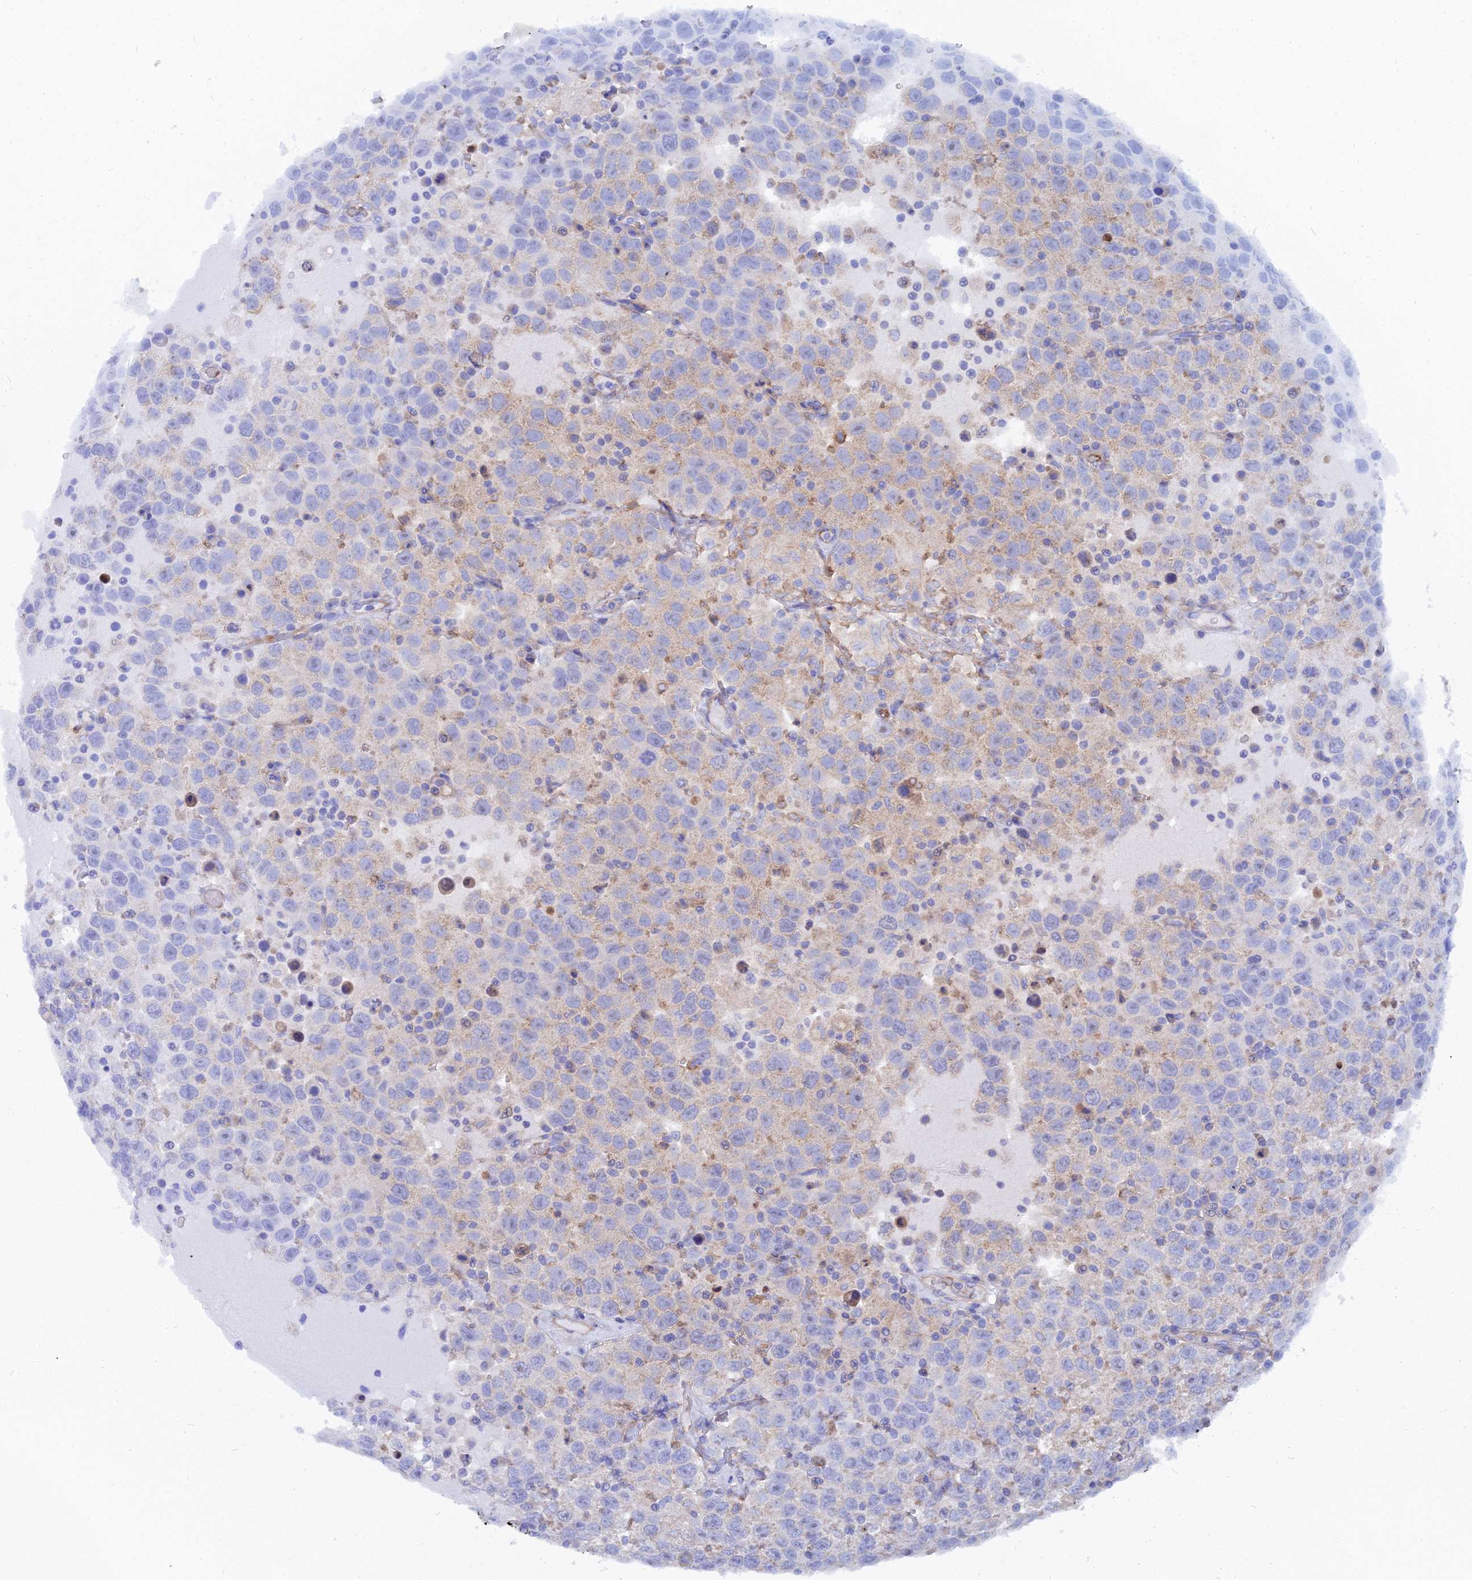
{"staining": {"intensity": "weak", "quantity": "25%-75%", "location": "cytoplasmic/membranous"}, "tissue": "testis cancer", "cell_type": "Tumor cells", "image_type": "cancer", "snomed": [{"axis": "morphology", "description": "Seminoma, NOS"}, {"axis": "topography", "description": "Testis"}], "caption": "IHC image of testis seminoma stained for a protein (brown), which reveals low levels of weak cytoplasmic/membranous expression in approximately 25%-75% of tumor cells.", "gene": "TRIM43B", "patient": {"sex": "male", "age": 41}}